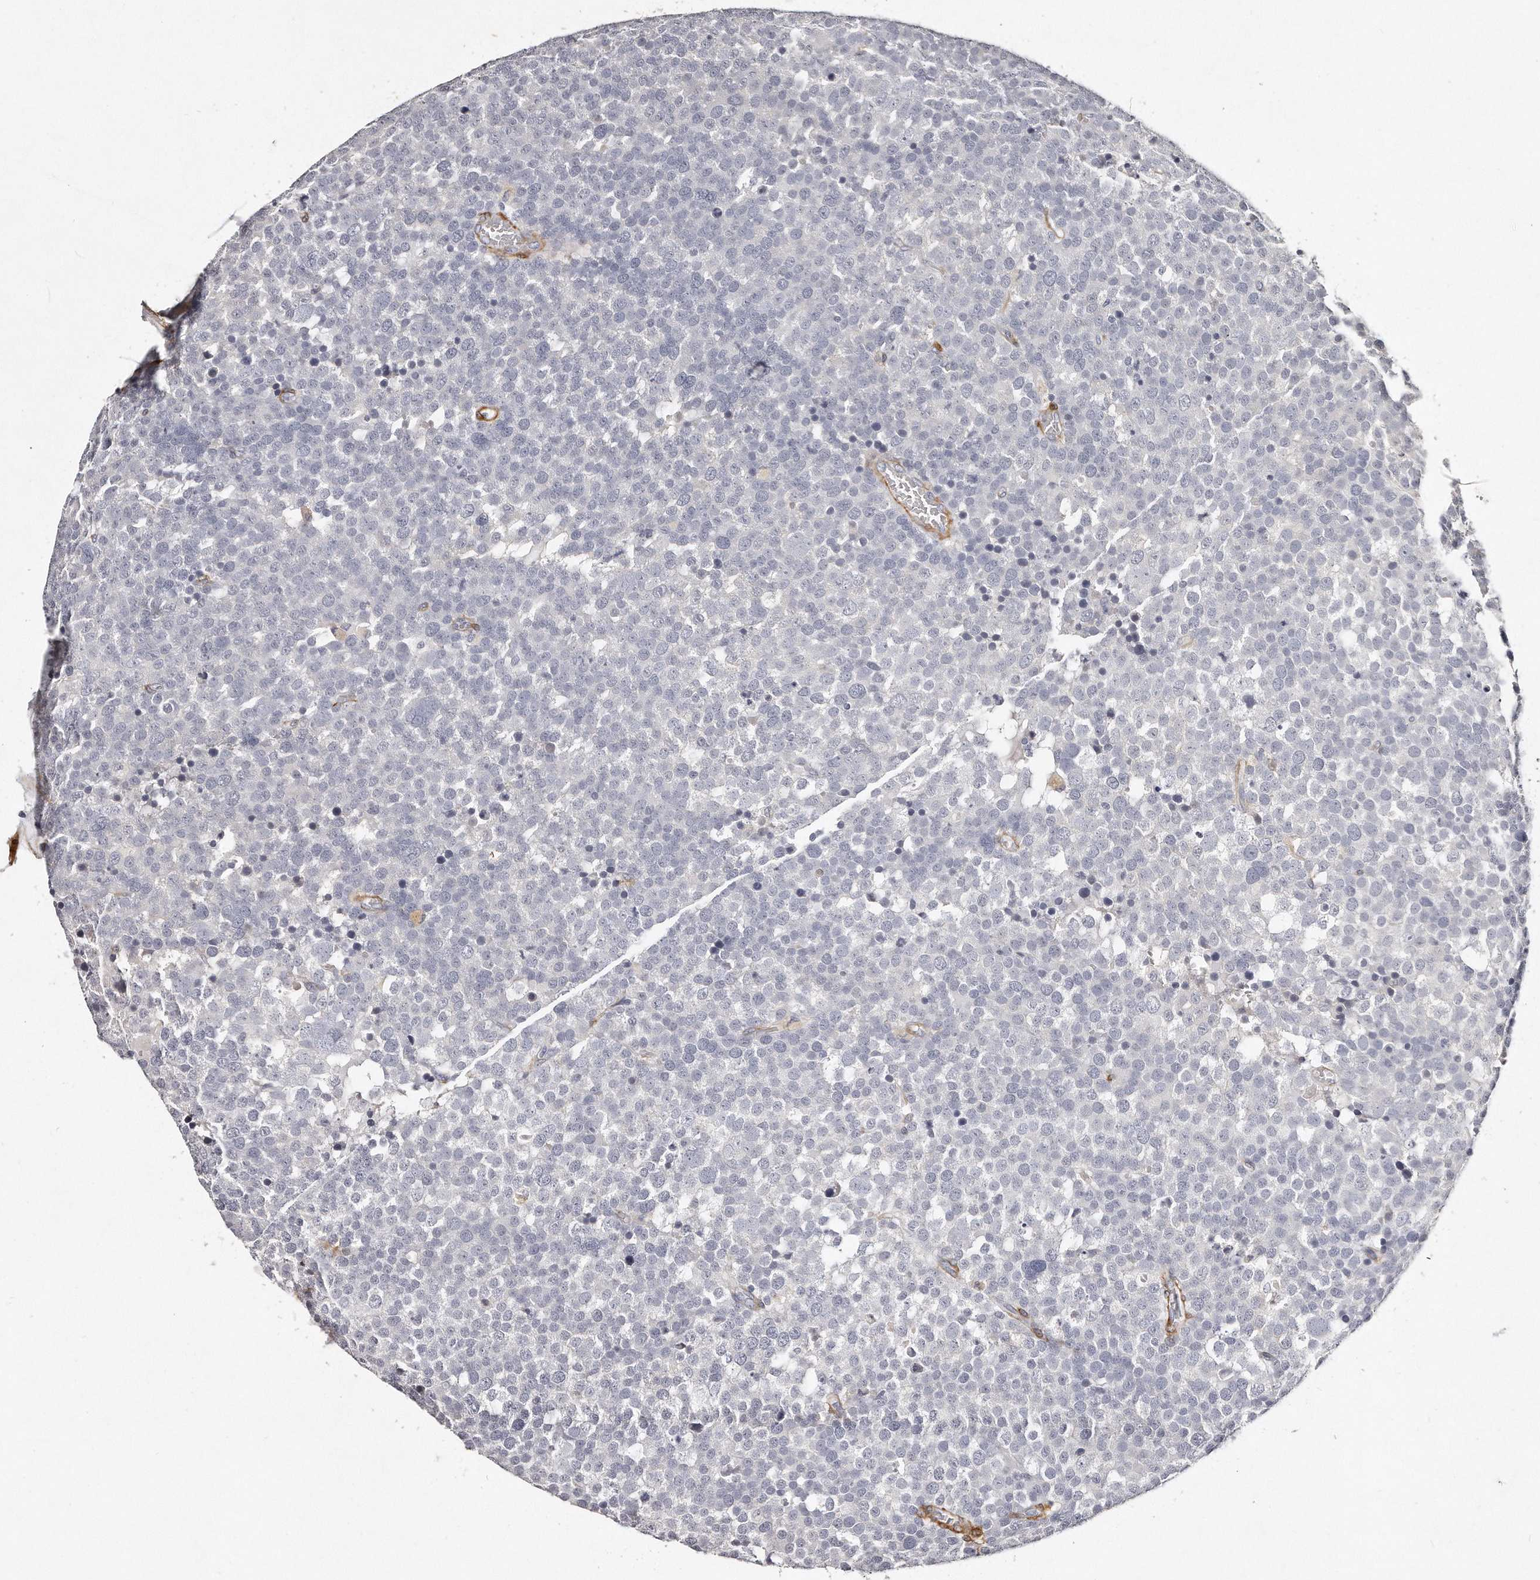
{"staining": {"intensity": "negative", "quantity": "none", "location": "none"}, "tissue": "testis cancer", "cell_type": "Tumor cells", "image_type": "cancer", "snomed": [{"axis": "morphology", "description": "Seminoma, NOS"}, {"axis": "topography", "description": "Testis"}], "caption": "There is no significant positivity in tumor cells of seminoma (testis).", "gene": "LMOD1", "patient": {"sex": "male", "age": 71}}